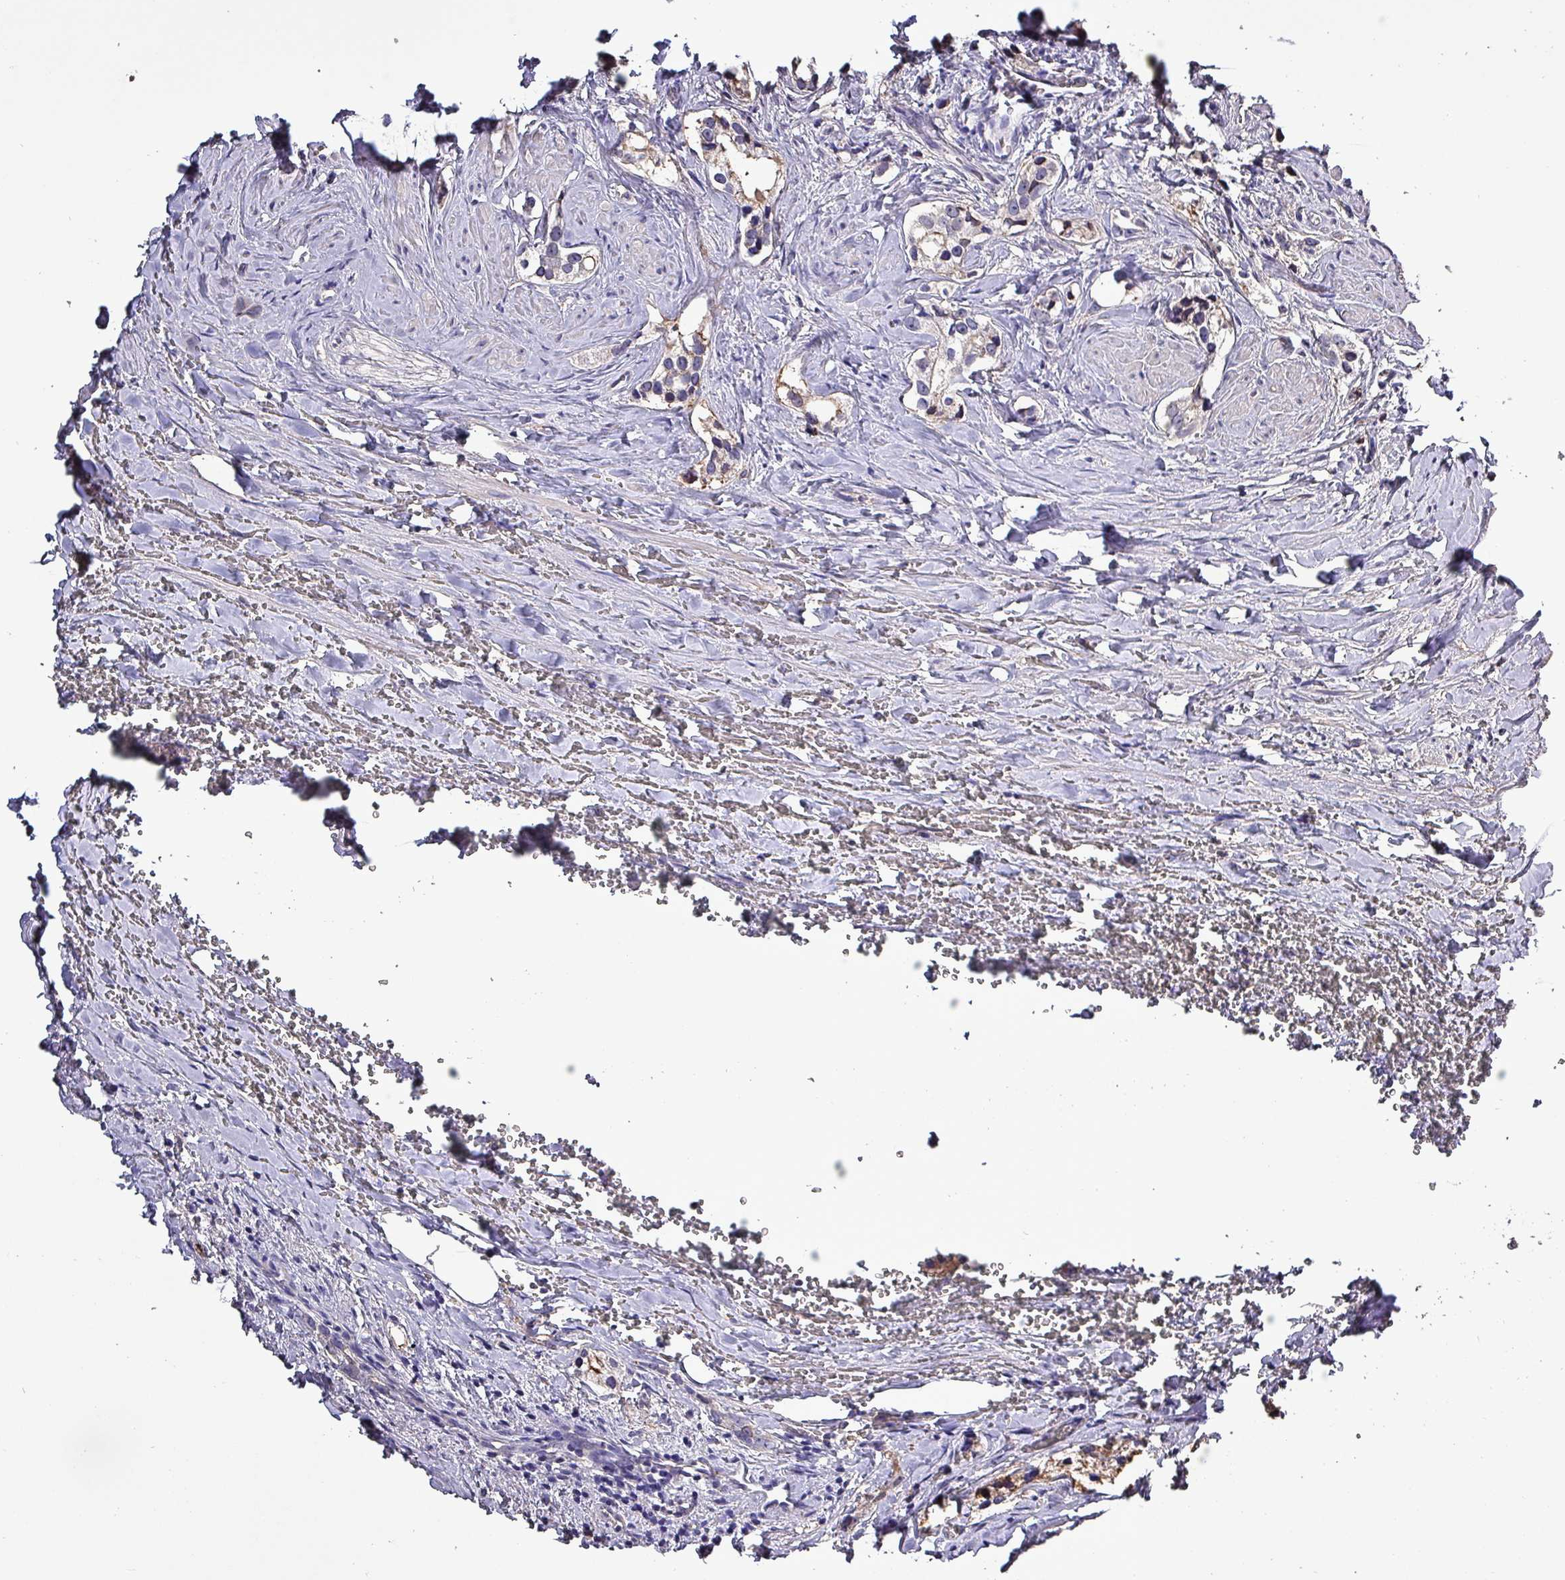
{"staining": {"intensity": "weak", "quantity": "<25%", "location": "cytoplasmic/membranous"}, "tissue": "prostate cancer", "cell_type": "Tumor cells", "image_type": "cancer", "snomed": [{"axis": "morphology", "description": "Adenocarcinoma, High grade"}, {"axis": "topography", "description": "Prostate"}], "caption": "Tumor cells show no significant expression in prostate adenocarcinoma (high-grade). (DAB immunohistochemistry (IHC) with hematoxylin counter stain).", "gene": "HTRA4", "patient": {"sex": "male", "age": 66}}